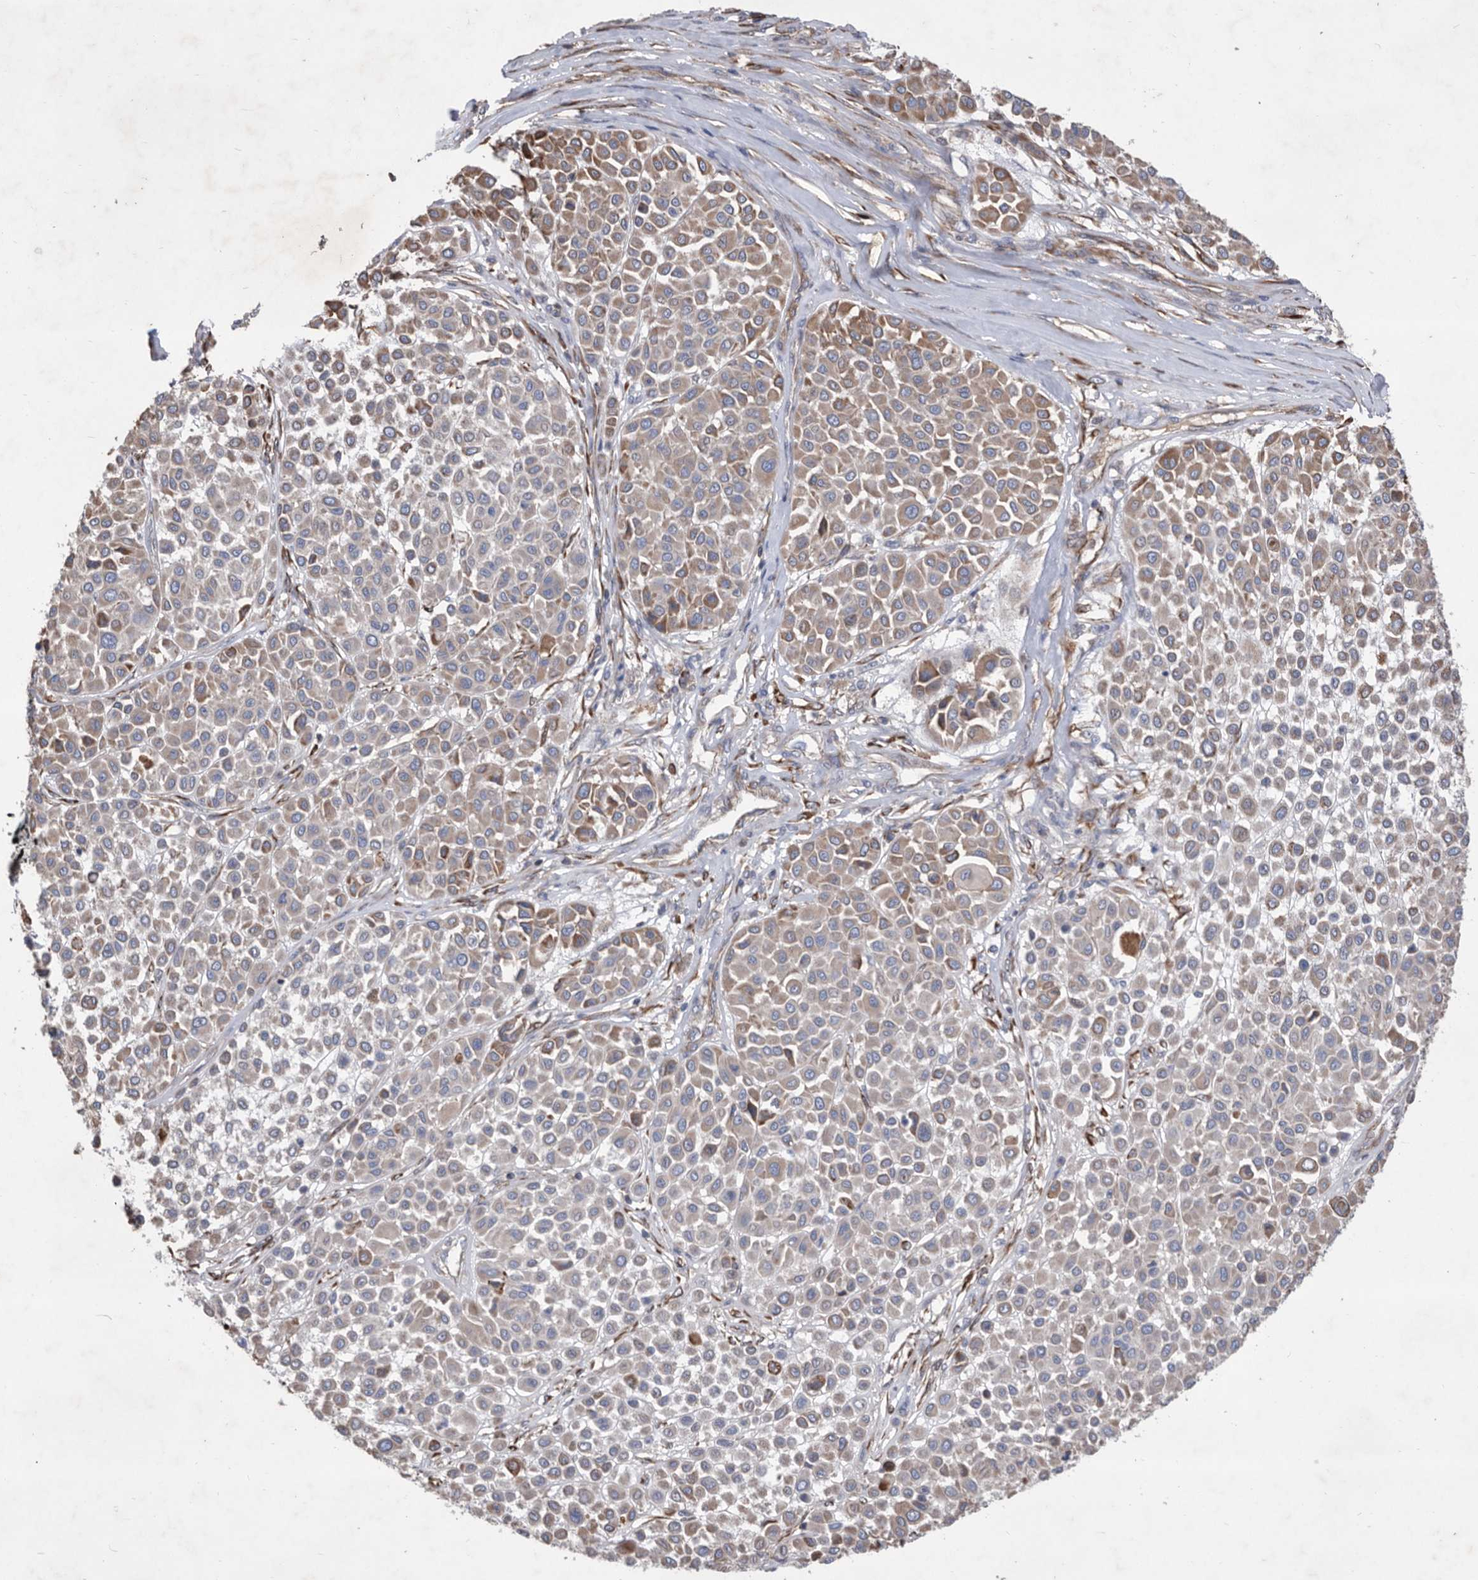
{"staining": {"intensity": "moderate", "quantity": "<25%", "location": "cytoplasmic/membranous"}, "tissue": "melanoma", "cell_type": "Tumor cells", "image_type": "cancer", "snomed": [{"axis": "morphology", "description": "Malignant melanoma, Metastatic site"}, {"axis": "topography", "description": "Soft tissue"}], "caption": "Melanoma stained for a protein demonstrates moderate cytoplasmic/membranous positivity in tumor cells.", "gene": "ATP13A3", "patient": {"sex": "male", "age": 41}}